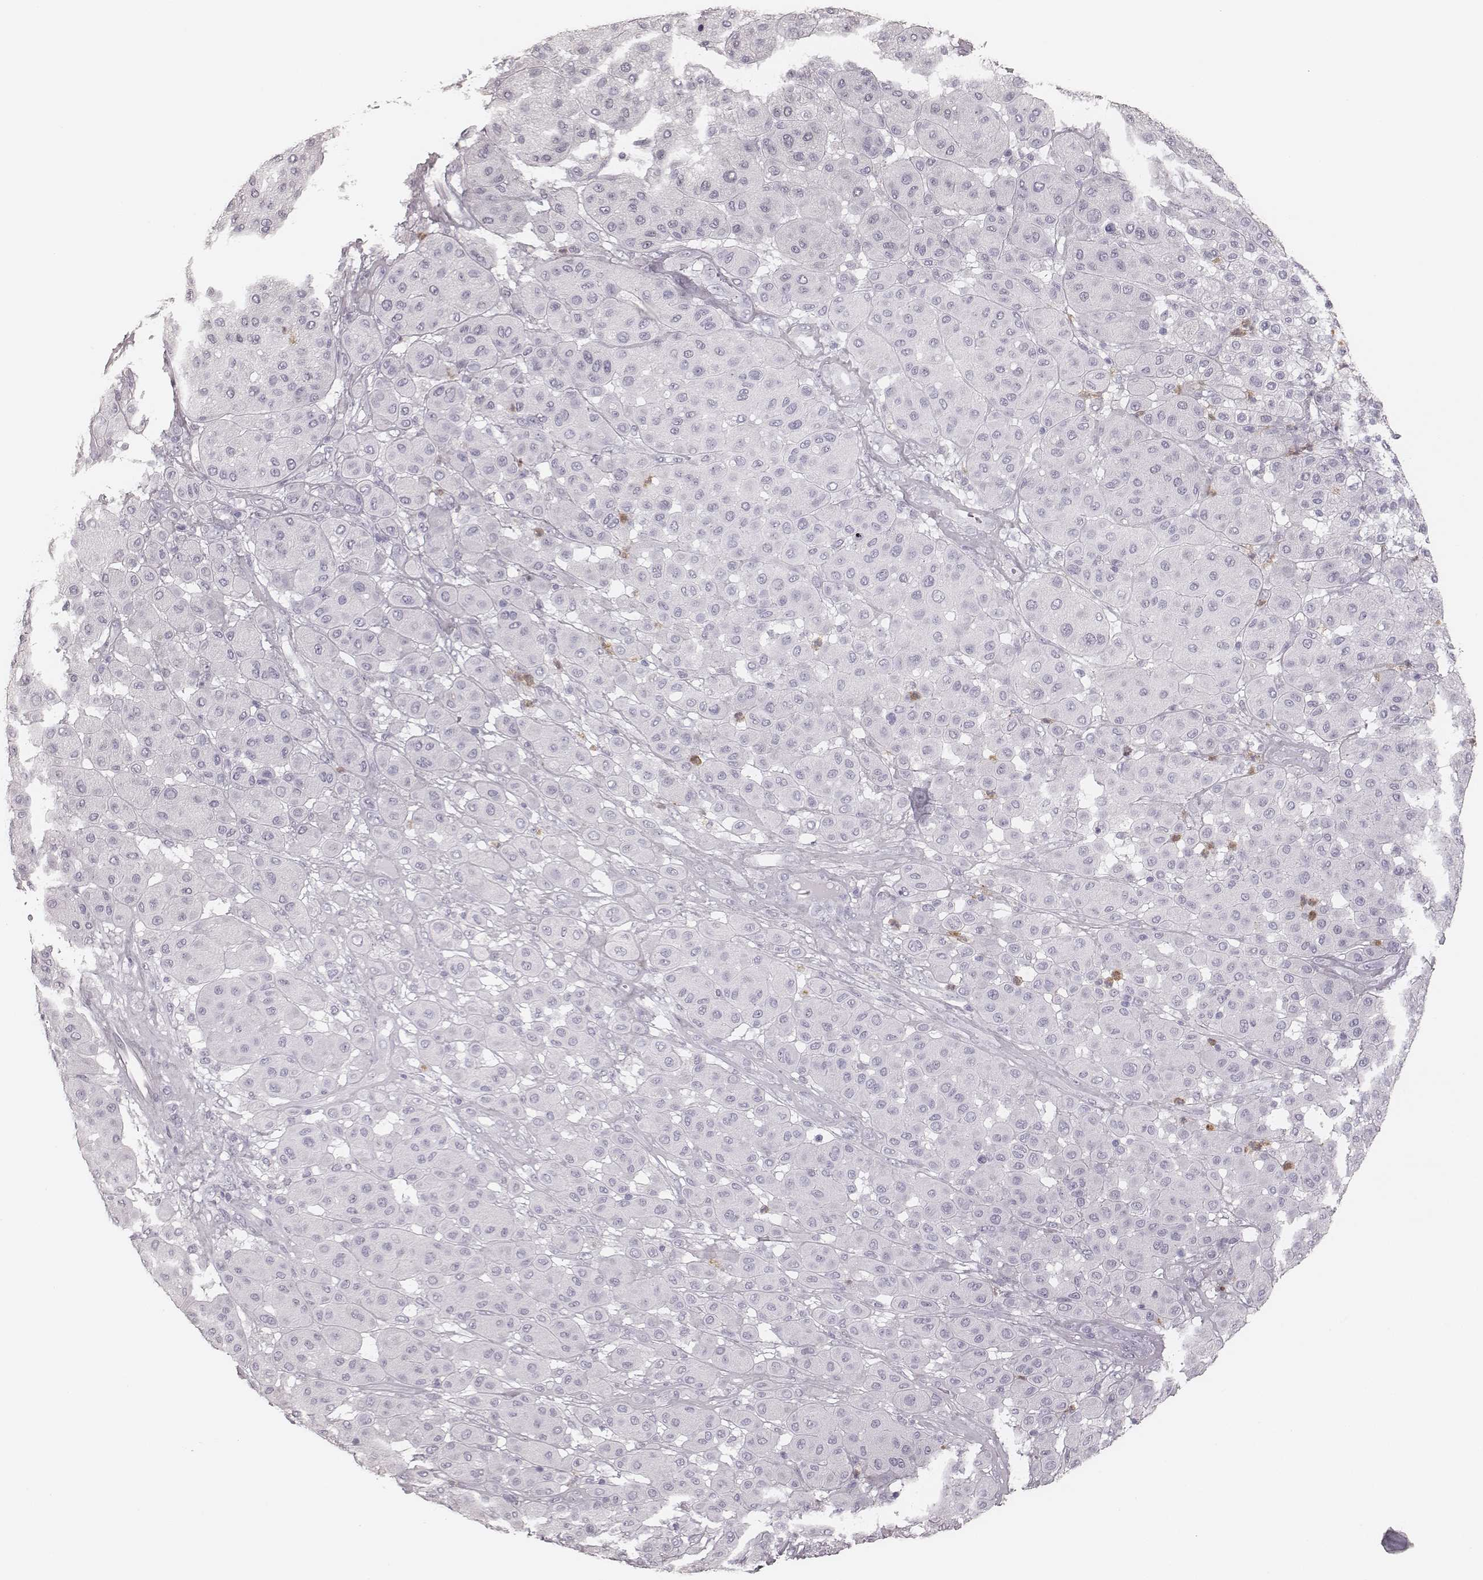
{"staining": {"intensity": "negative", "quantity": "none", "location": "none"}, "tissue": "melanoma", "cell_type": "Tumor cells", "image_type": "cancer", "snomed": [{"axis": "morphology", "description": "Malignant melanoma, Metastatic site"}, {"axis": "topography", "description": "Smooth muscle"}], "caption": "Immunohistochemistry of melanoma displays no expression in tumor cells.", "gene": "ELANE", "patient": {"sex": "male", "age": 41}}